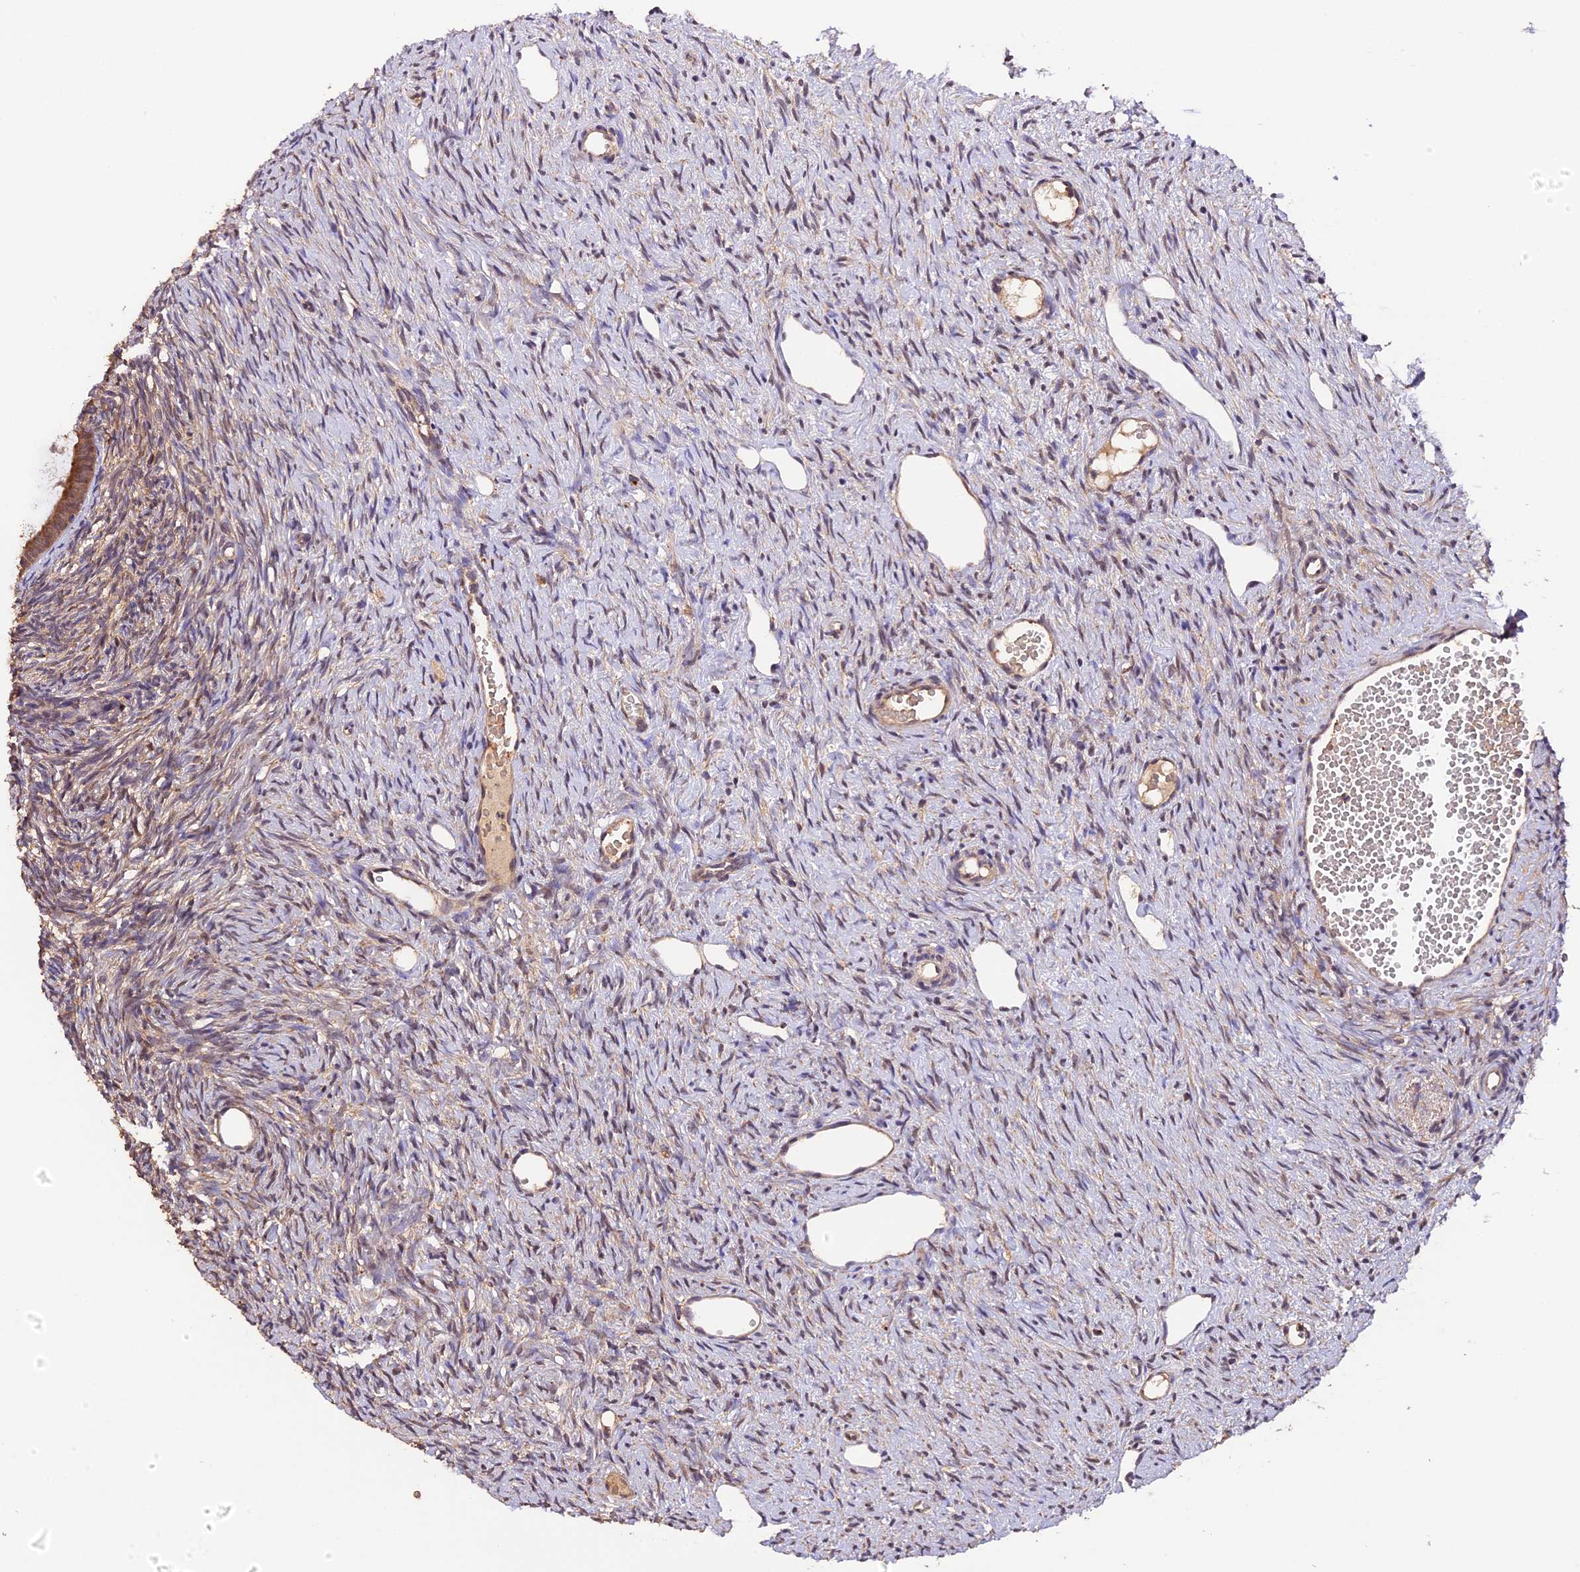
{"staining": {"intensity": "moderate", "quantity": ">75%", "location": "cytoplasmic/membranous"}, "tissue": "ovary", "cell_type": "Follicle cells", "image_type": "normal", "snomed": [{"axis": "morphology", "description": "Normal tissue, NOS"}, {"axis": "topography", "description": "Ovary"}], "caption": "Immunohistochemical staining of unremarkable ovary reveals >75% levels of moderate cytoplasmic/membranous protein expression in about >75% of follicle cells. The staining is performed using DAB brown chromogen to label protein expression. The nuclei are counter-stained blue using hematoxylin.", "gene": "TRMT1", "patient": {"sex": "female", "age": 51}}